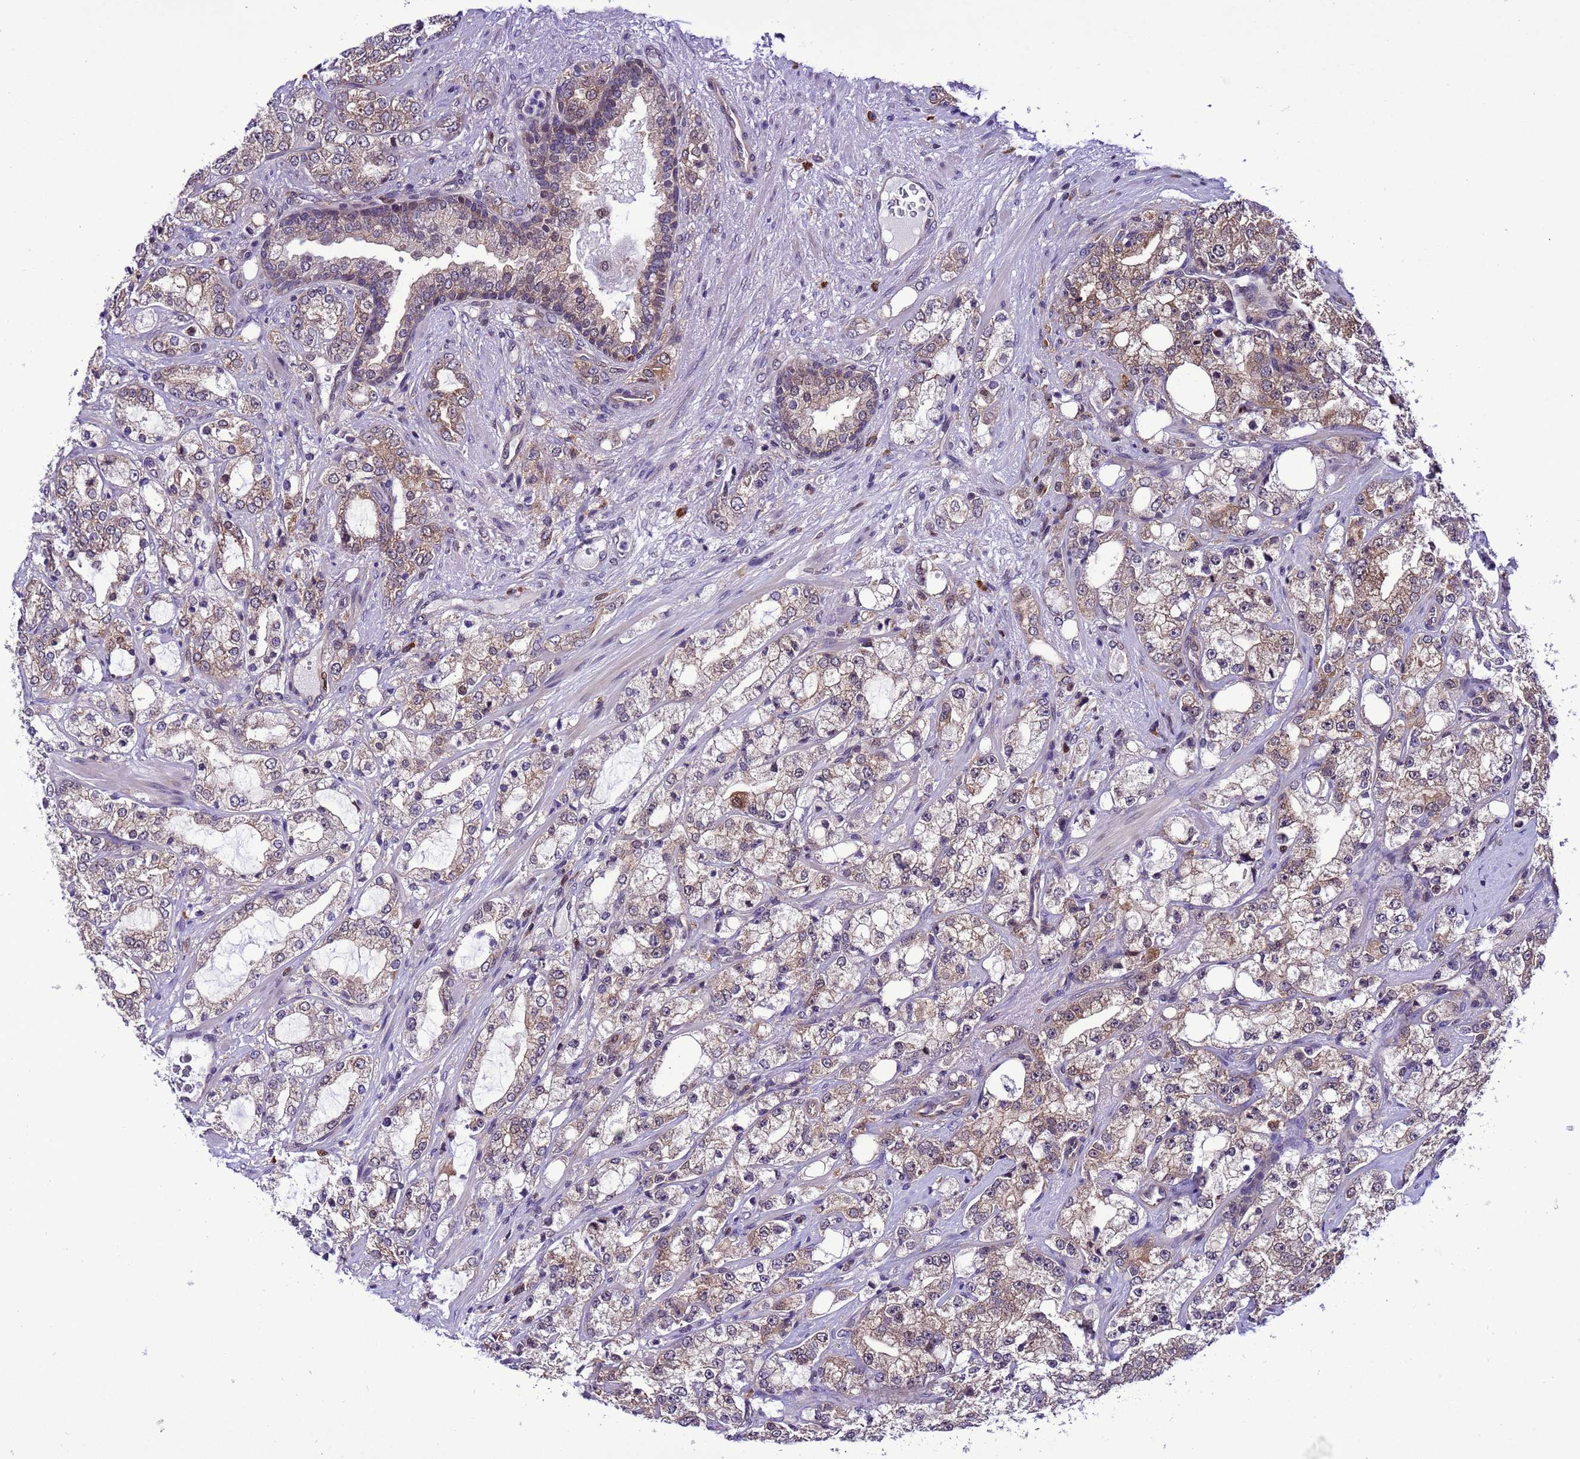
{"staining": {"intensity": "weak", "quantity": "25%-75%", "location": "cytoplasmic/membranous"}, "tissue": "prostate cancer", "cell_type": "Tumor cells", "image_type": "cancer", "snomed": [{"axis": "morphology", "description": "Adenocarcinoma, High grade"}, {"axis": "topography", "description": "Prostate"}], "caption": "Brown immunohistochemical staining in high-grade adenocarcinoma (prostate) displays weak cytoplasmic/membranous expression in approximately 25%-75% of tumor cells.", "gene": "RASD1", "patient": {"sex": "male", "age": 64}}